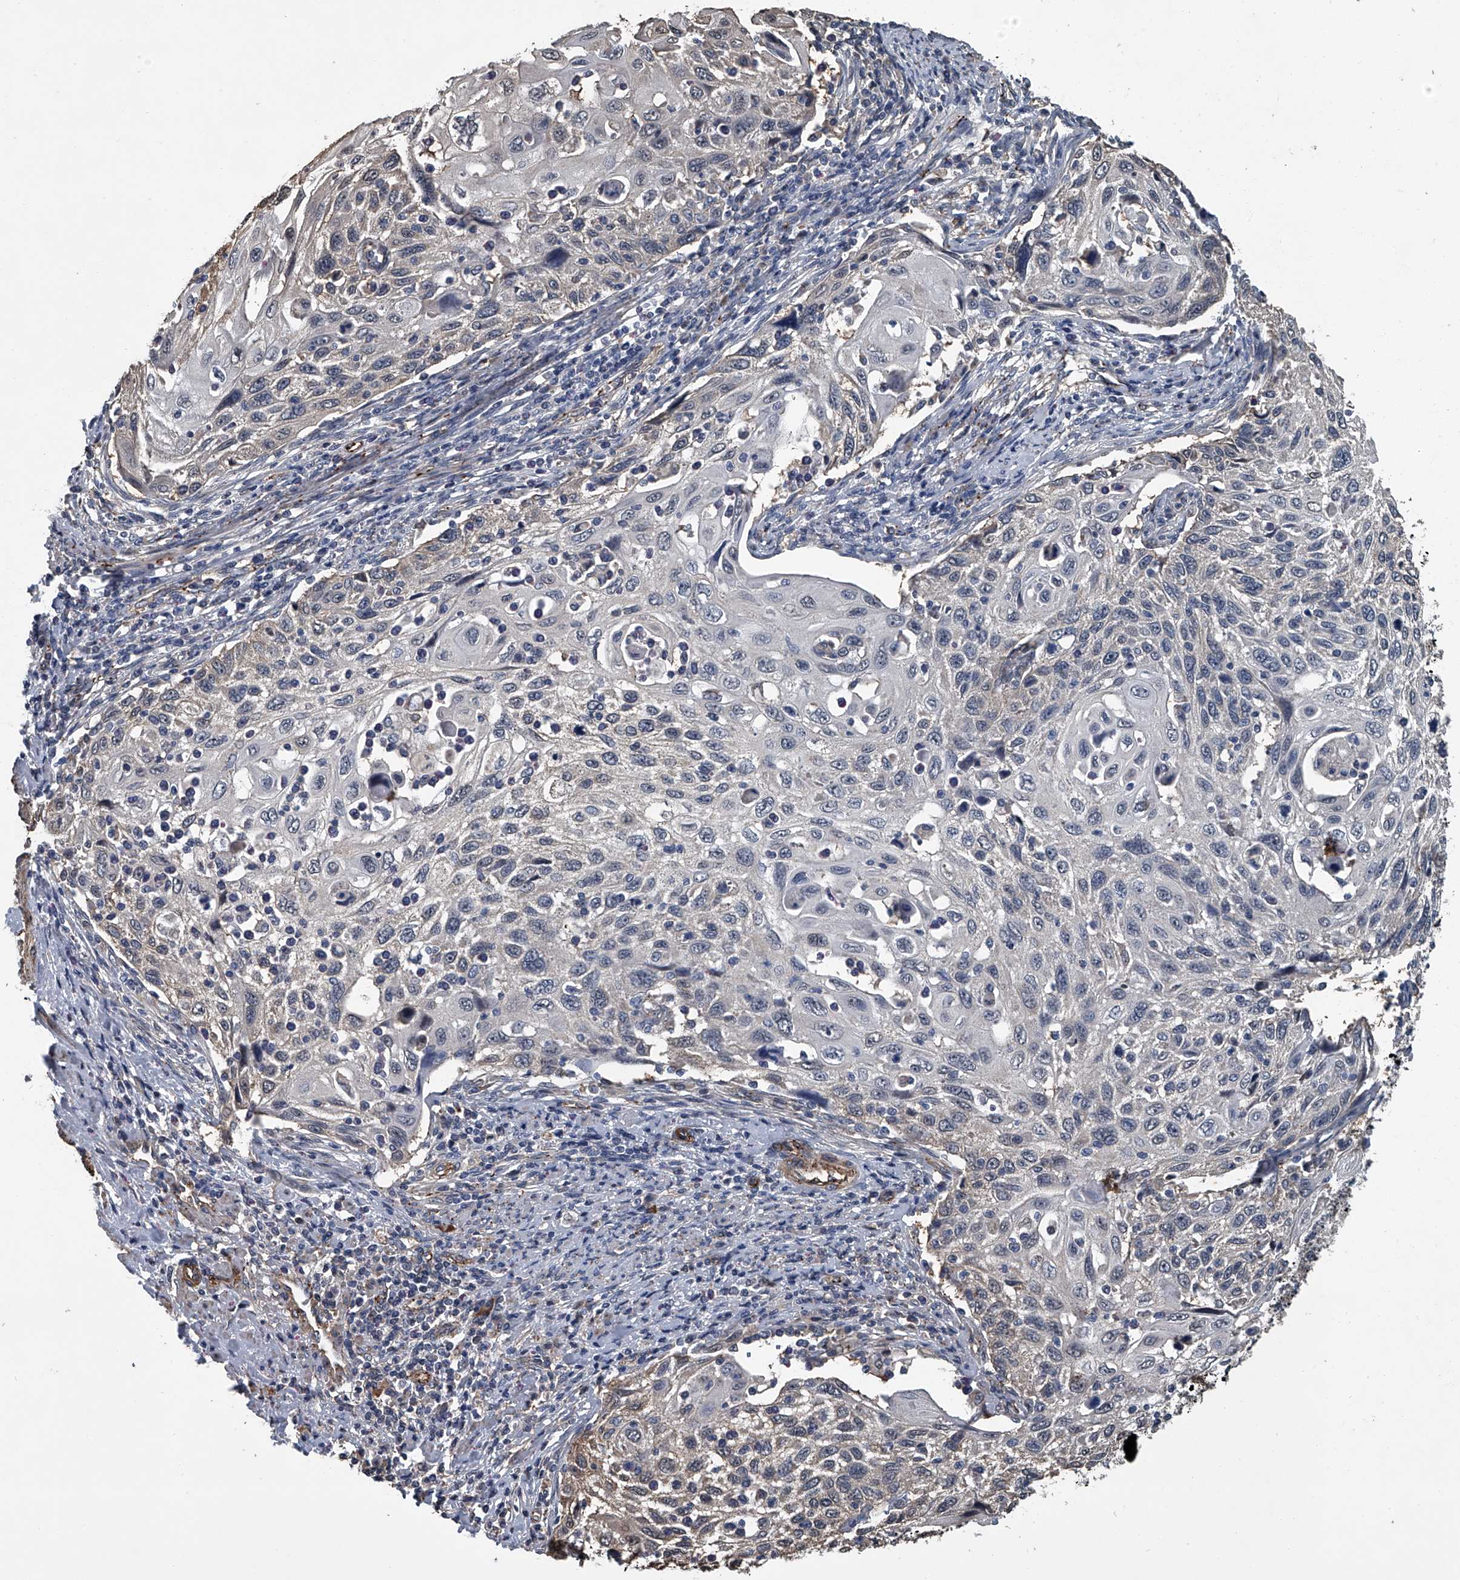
{"staining": {"intensity": "negative", "quantity": "none", "location": "none"}, "tissue": "cervical cancer", "cell_type": "Tumor cells", "image_type": "cancer", "snomed": [{"axis": "morphology", "description": "Squamous cell carcinoma, NOS"}, {"axis": "topography", "description": "Cervix"}], "caption": "Immunohistochemical staining of human cervical cancer (squamous cell carcinoma) displays no significant positivity in tumor cells. (DAB immunohistochemistry (IHC) with hematoxylin counter stain).", "gene": "LDLRAD2", "patient": {"sex": "female", "age": 70}}